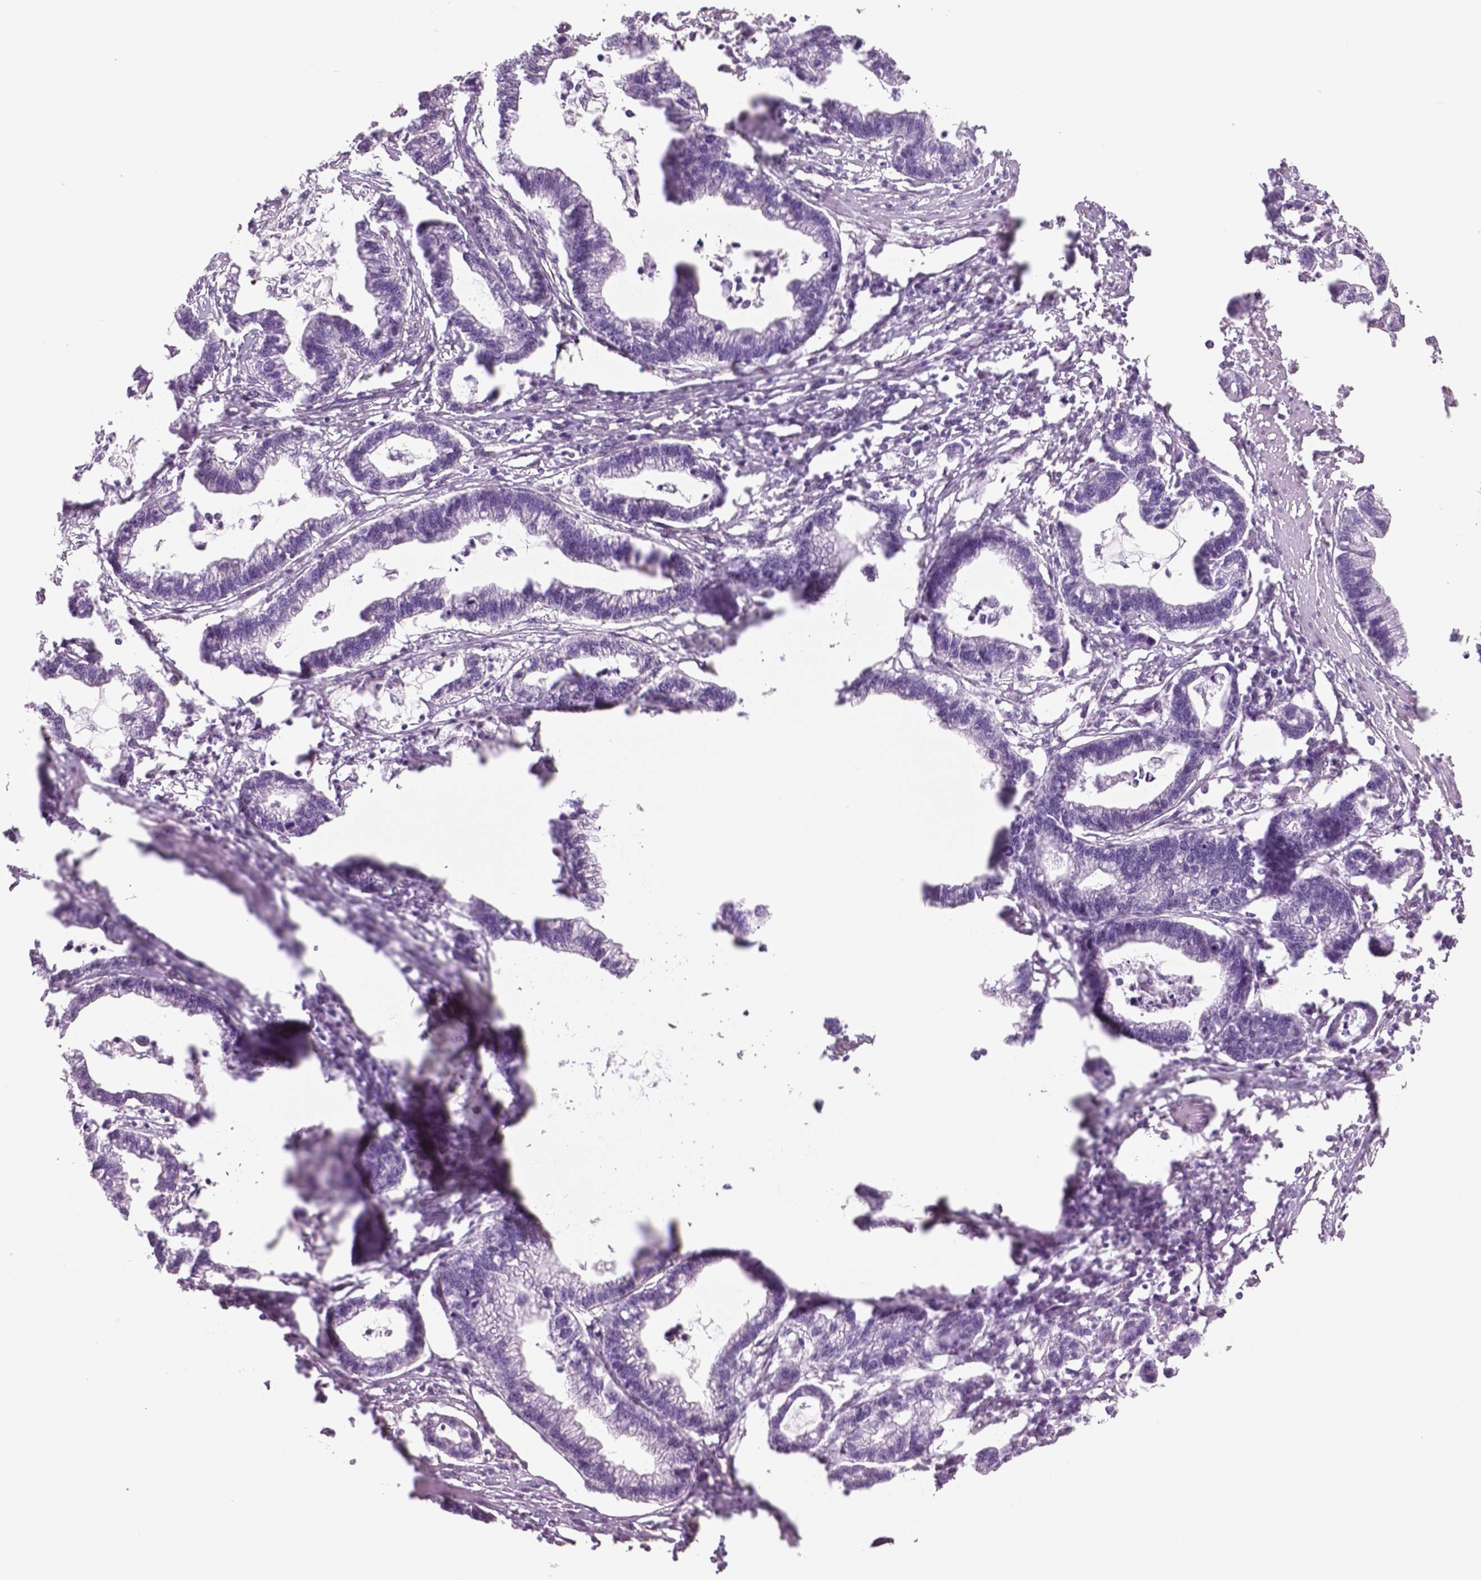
{"staining": {"intensity": "negative", "quantity": "none", "location": "none"}, "tissue": "stomach cancer", "cell_type": "Tumor cells", "image_type": "cancer", "snomed": [{"axis": "morphology", "description": "Adenocarcinoma, NOS"}, {"axis": "topography", "description": "Stomach"}], "caption": "DAB immunohistochemical staining of human stomach cancer (adenocarcinoma) demonstrates no significant positivity in tumor cells.", "gene": "IGF2BP1", "patient": {"sex": "male", "age": 83}}